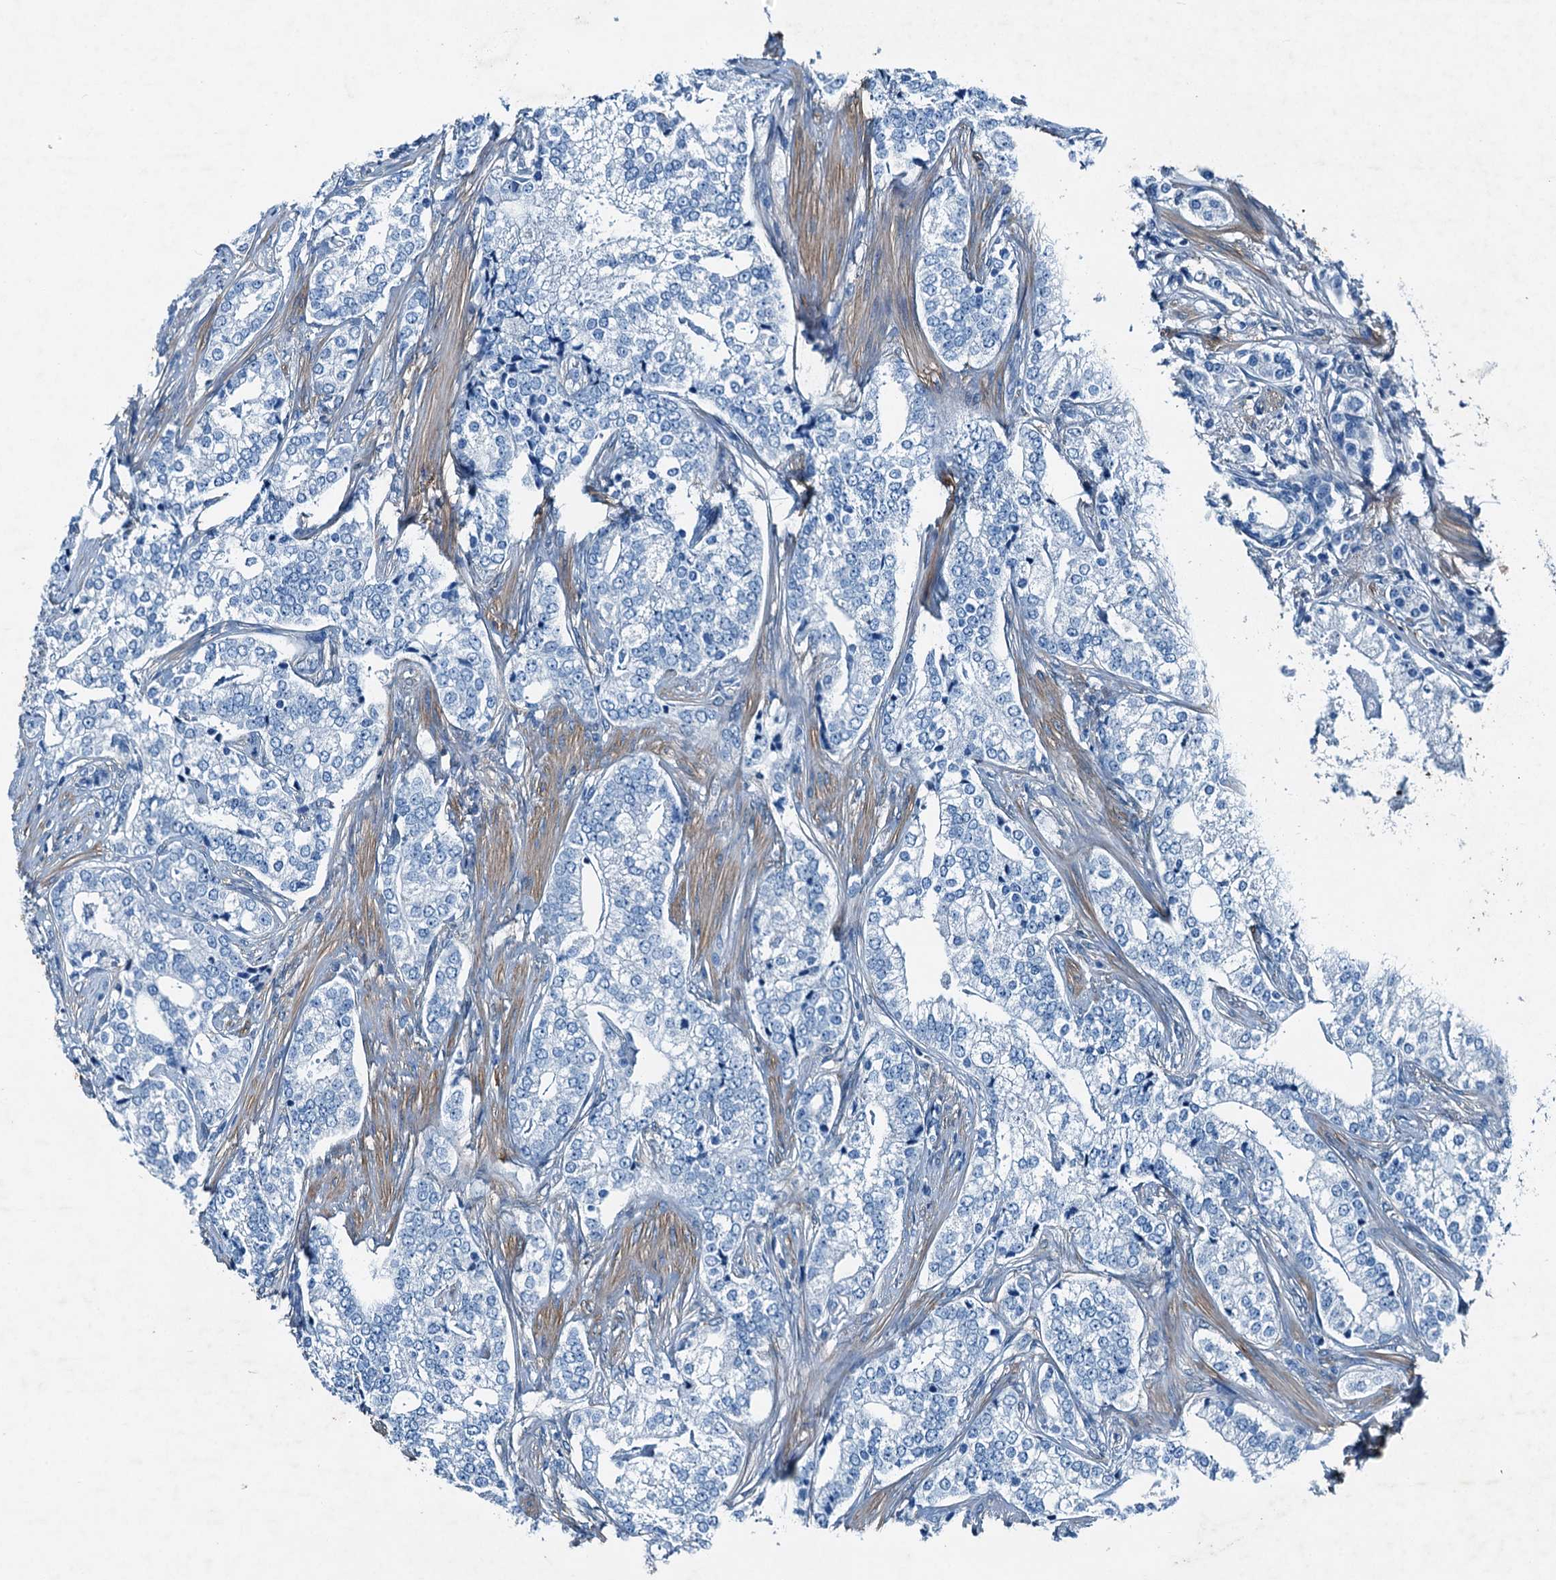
{"staining": {"intensity": "negative", "quantity": "none", "location": "none"}, "tissue": "prostate cancer", "cell_type": "Tumor cells", "image_type": "cancer", "snomed": [{"axis": "morphology", "description": "Adenocarcinoma, High grade"}, {"axis": "topography", "description": "Prostate"}], "caption": "DAB (3,3'-diaminobenzidine) immunohistochemical staining of human high-grade adenocarcinoma (prostate) demonstrates no significant positivity in tumor cells.", "gene": "RAB3IL1", "patient": {"sex": "male", "age": 69}}